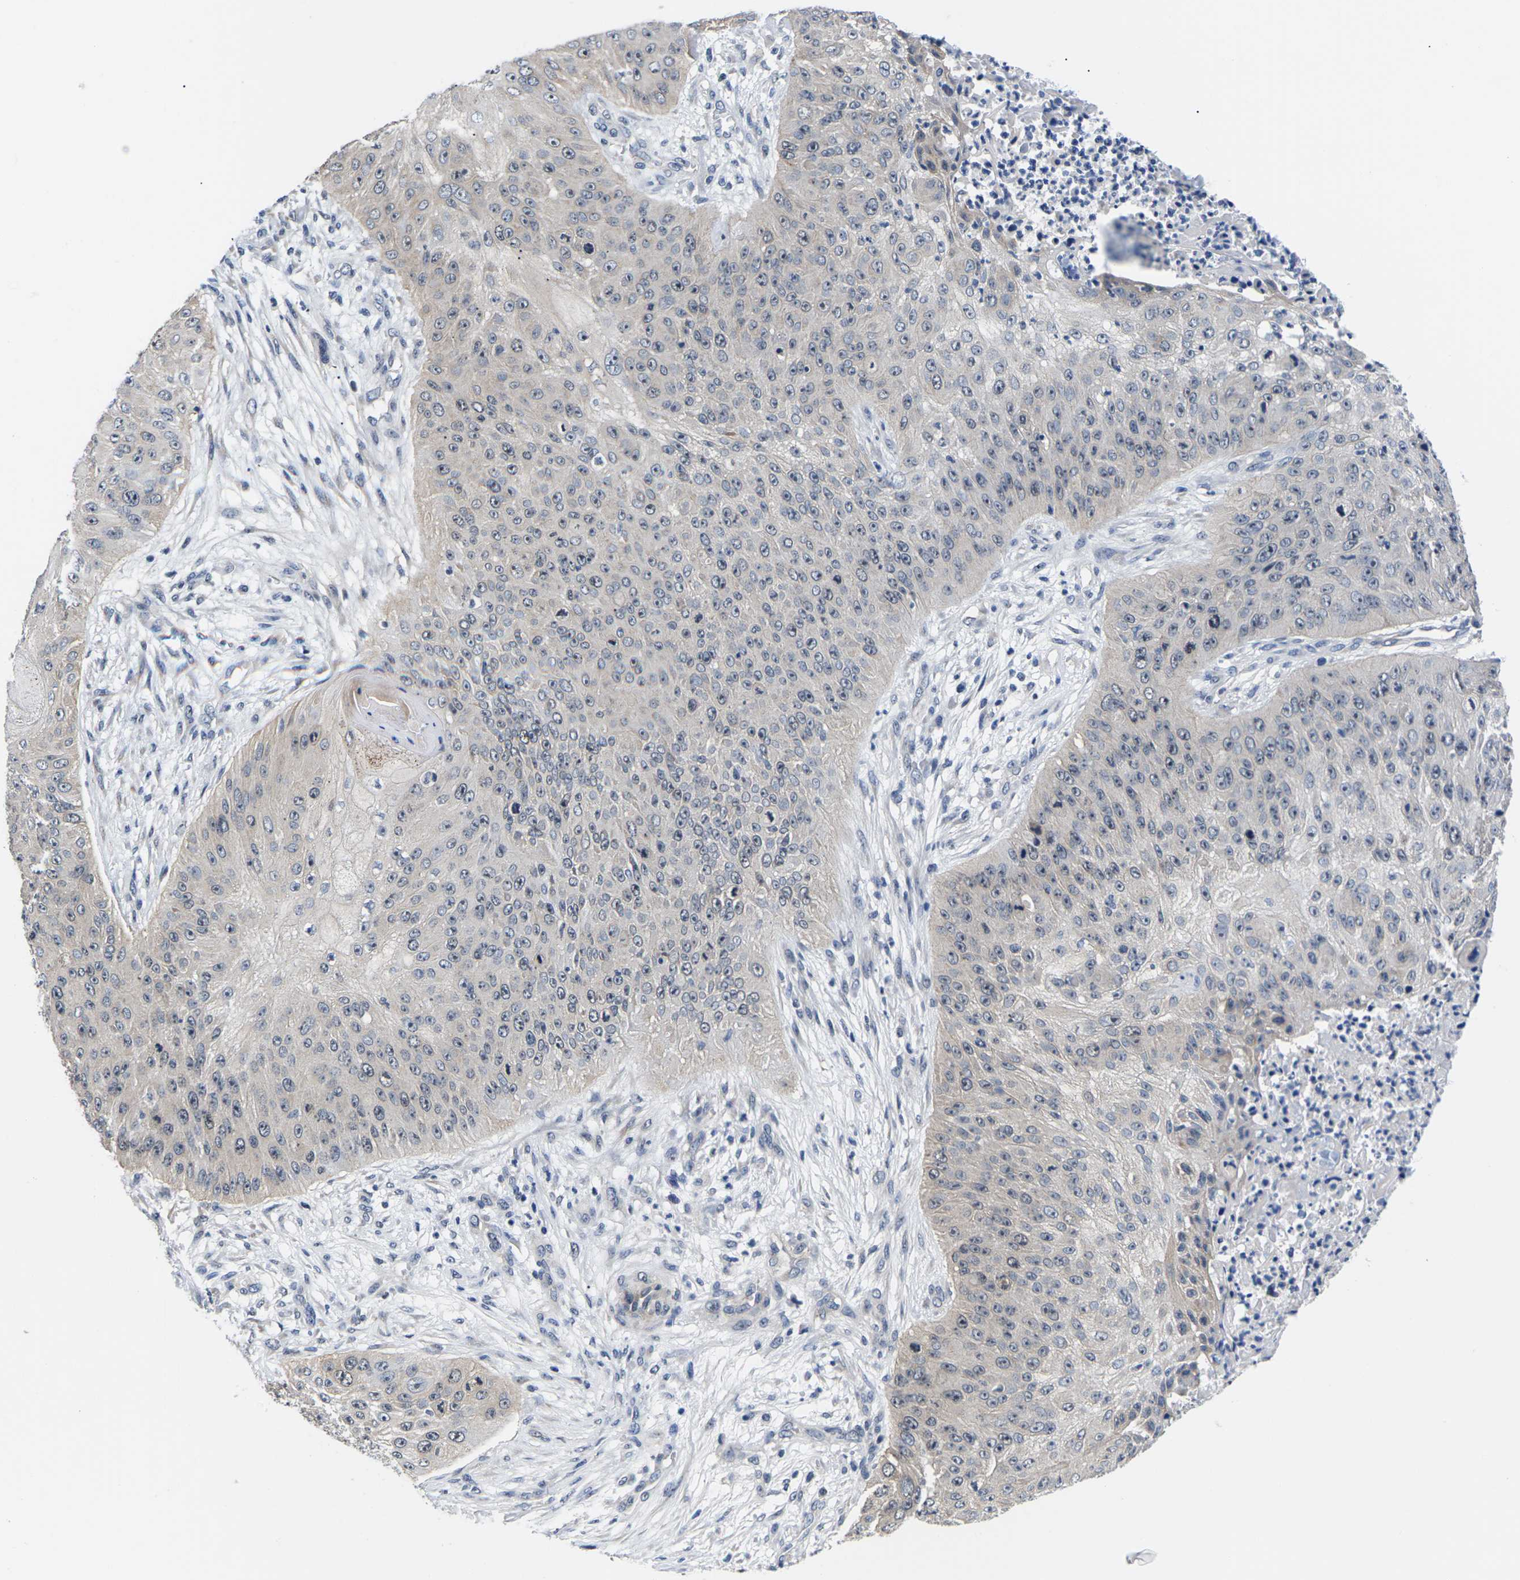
{"staining": {"intensity": "negative", "quantity": "none", "location": "none"}, "tissue": "skin cancer", "cell_type": "Tumor cells", "image_type": "cancer", "snomed": [{"axis": "morphology", "description": "Squamous cell carcinoma, NOS"}, {"axis": "topography", "description": "Skin"}], "caption": "Photomicrograph shows no significant protein expression in tumor cells of skin squamous cell carcinoma.", "gene": "ST6GAL2", "patient": {"sex": "female", "age": 80}}